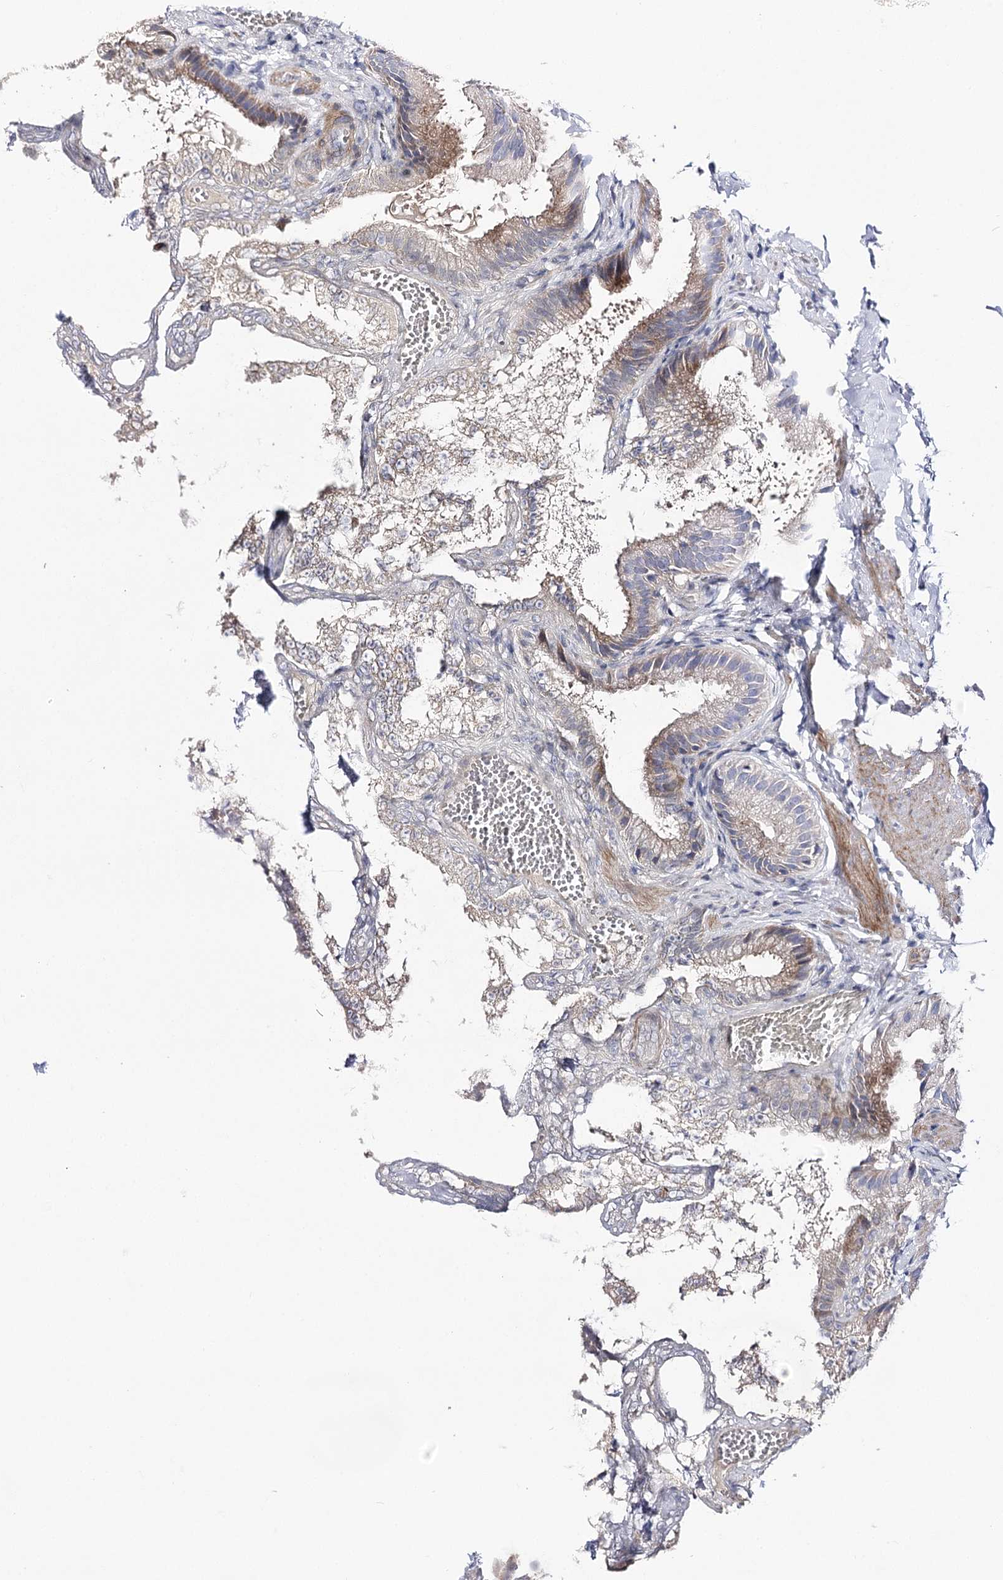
{"staining": {"intensity": "moderate", "quantity": "<25%", "location": "cytoplasmic/membranous"}, "tissue": "gallbladder", "cell_type": "Glandular cells", "image_type": "normal", "snomed": [{"axis": "morphology", "description": "Normal tissue, NOS"}, {"axis": "topography", "description": "Gallbladder"}], "caption": "Gallbladder stained with immunohistochemistry shows moderate cytoplasmic/membranous positivity in about <25% of glandular cells.", "gene": "NRAP", "patient": {"sex": "male", "age": 38}}